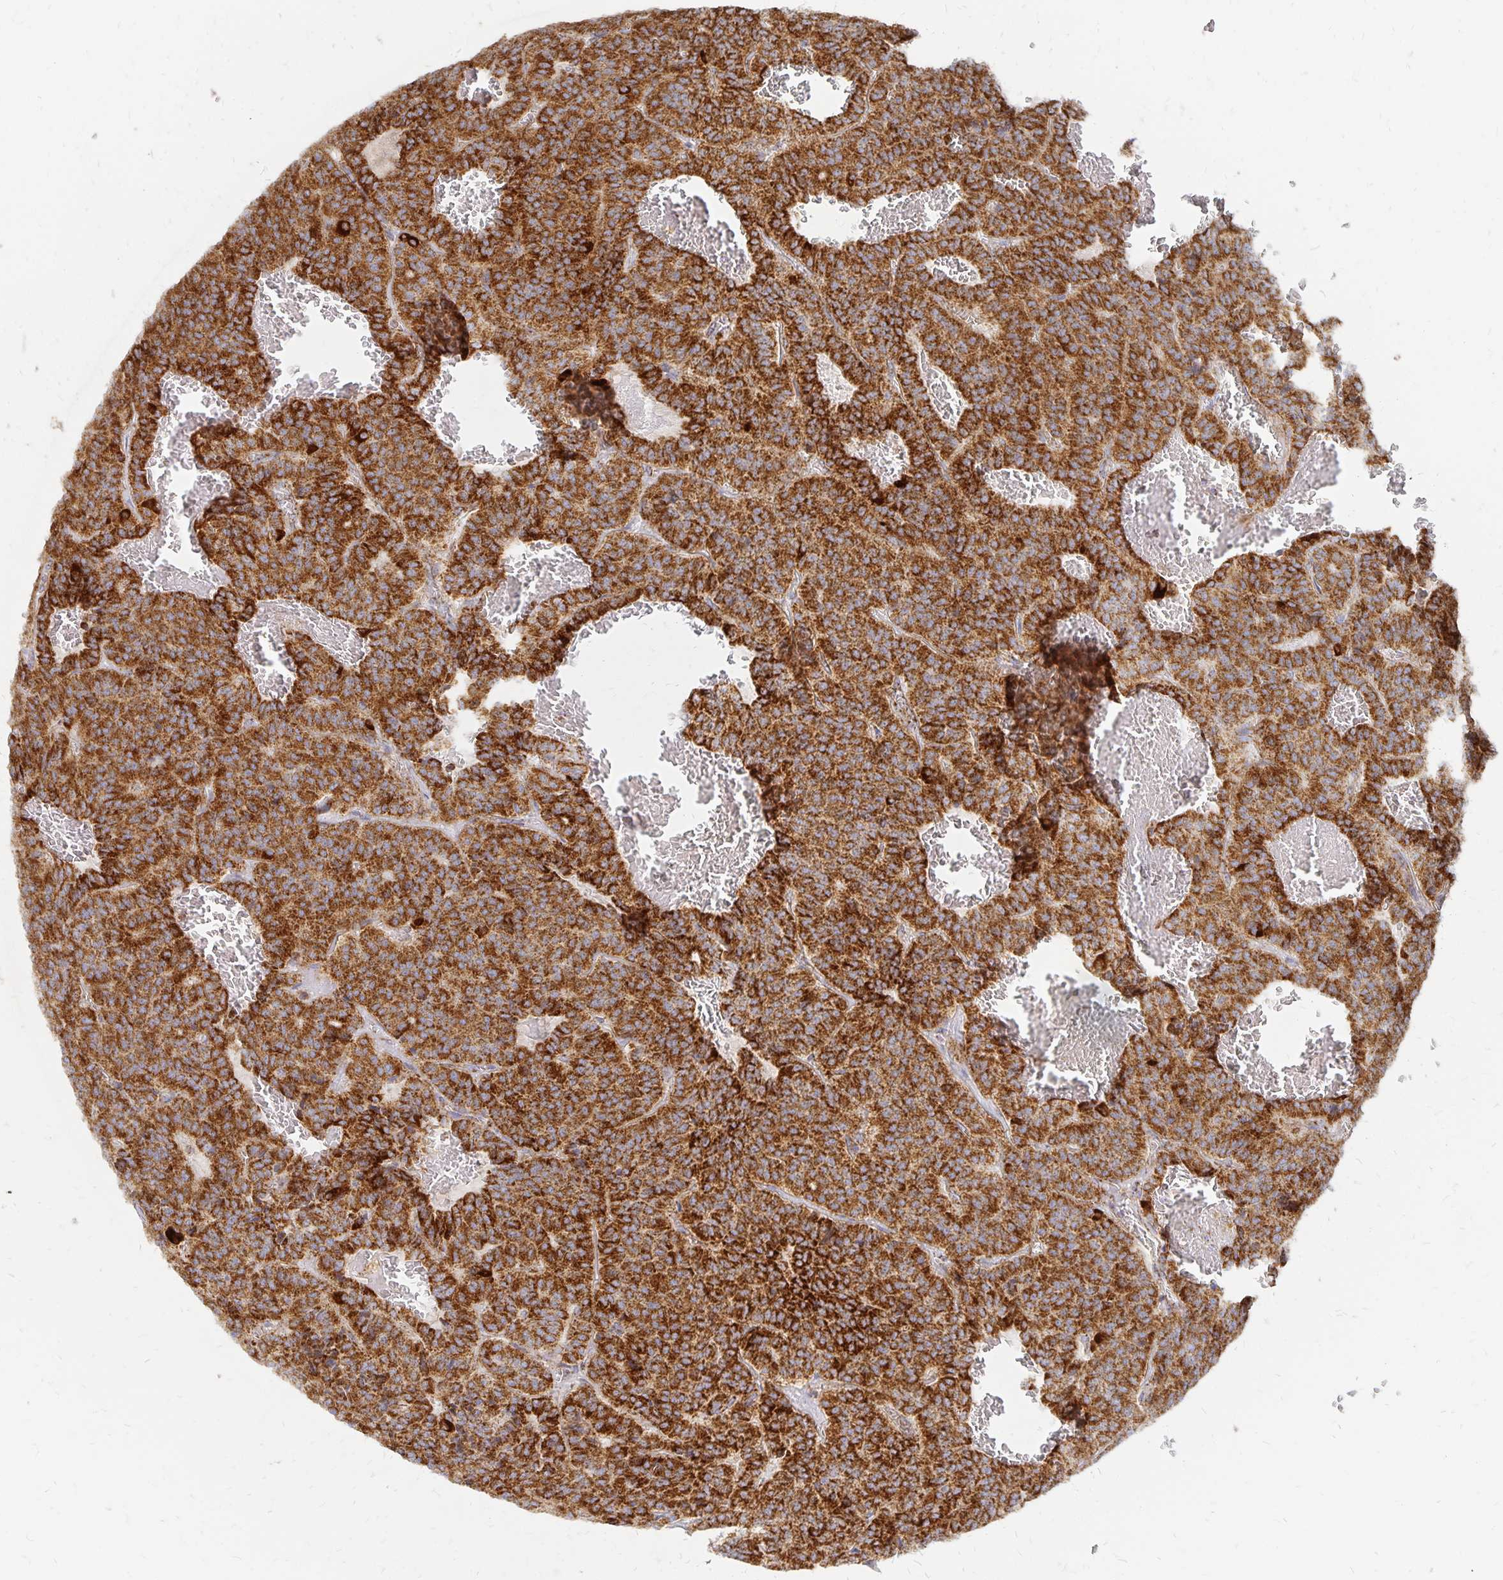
{"staining": {"intensity": "strong", "quantity": ">75%", "location": "cytoplasmic/membranous"}, "tissue": "carcinoid", "cell_type": "Tumor cells", "image_type": "cancer", "snomed": [{"axis": "morphology", "description": "Carcinoid, malignant, NOS"}, {"axis": "topography", "description": "Lung"}], "caption": "Carcinoid was stained to show a protein in brown. There is high levels of strong cytoplasmic/membranous staining in approximately >75% of tumor cells.", "gene": "STOML2", "patient": {"sex": "male", "age": 70}}